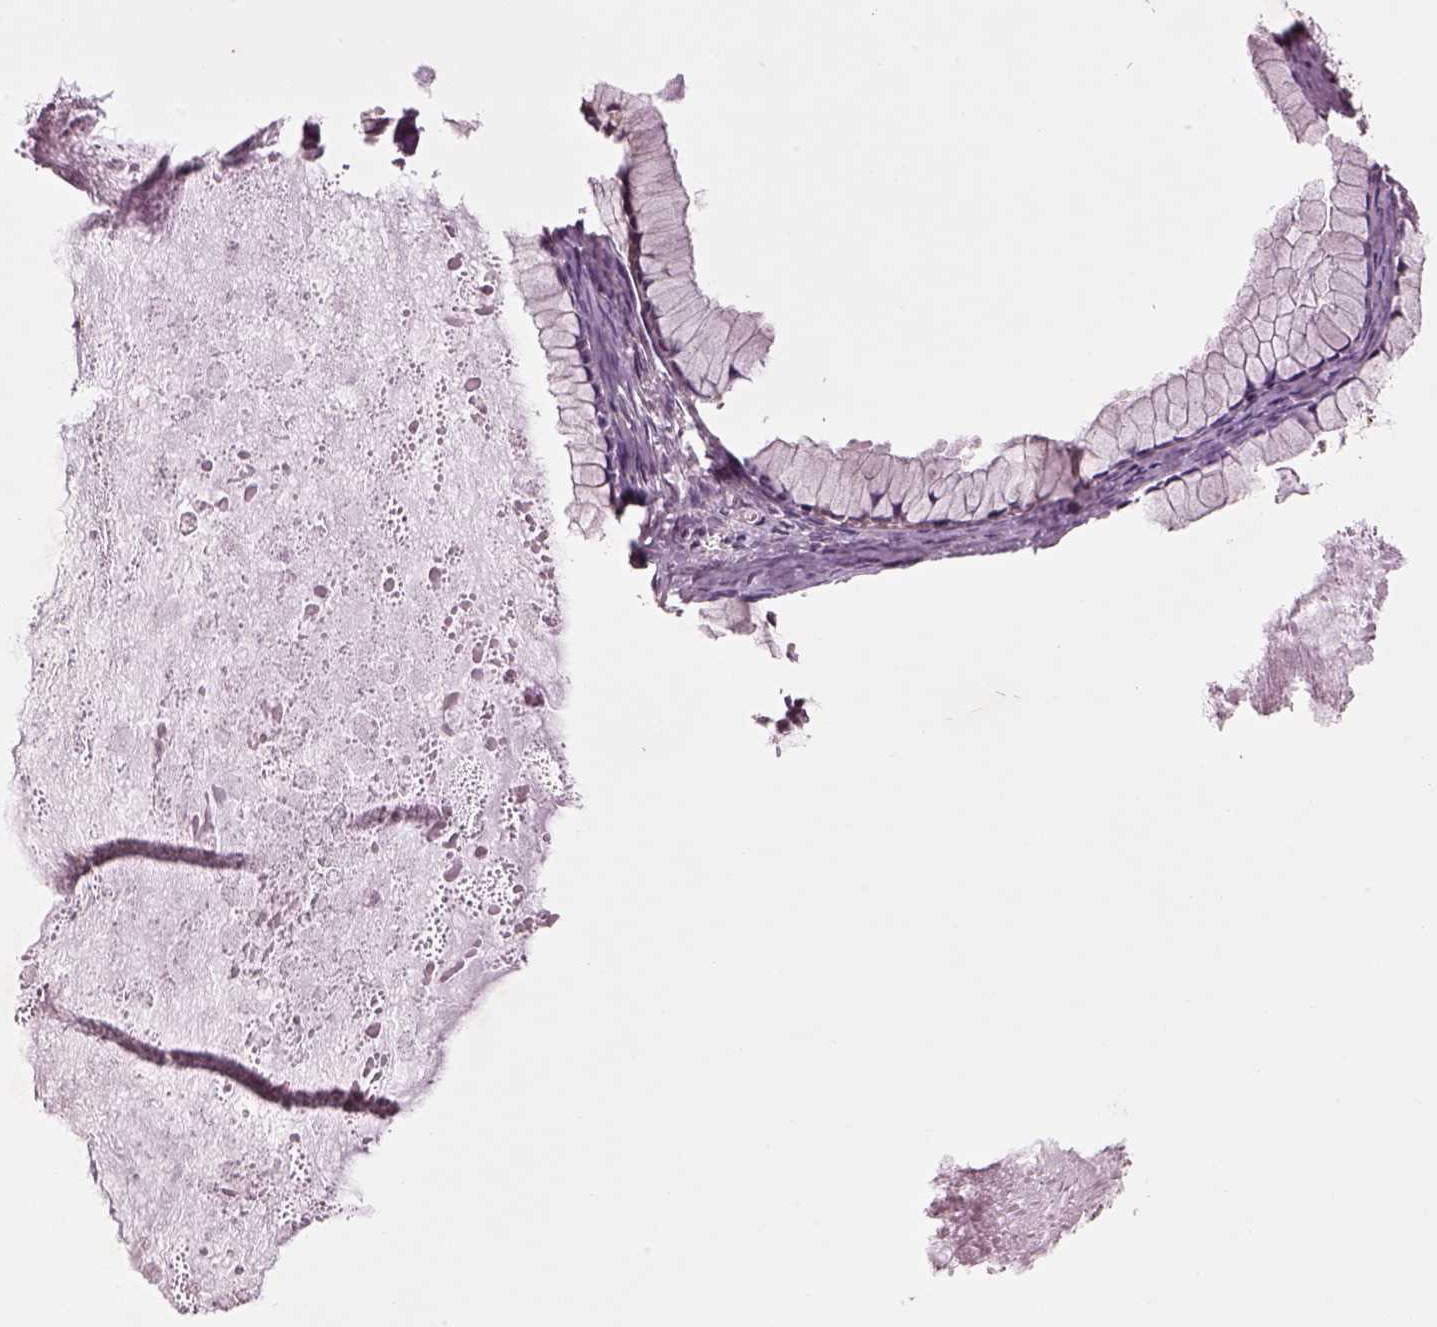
{"staining": {"intensity": "moderate", "quantity": "<25%", "location": "cytoplasmic/membranous"}, "tissue": "ovarian cancer", "cell_type": "Tumor cells", "image_type": "cancer", "snomed": [{"axis": "morphology", "description": "Cystadenocarcinoma, mucinous, NOS"}, {"axis": "topography", "description": "Ovary"}], "caption": "Ovarian cancer stained with DAB IHC demonstrates low levels of moderate cytoplasmic/membranous positivity in approximately <25% of tumor cells.", "gene": "WASHC2A", "patient": {"sex": "female", "age": 41}}